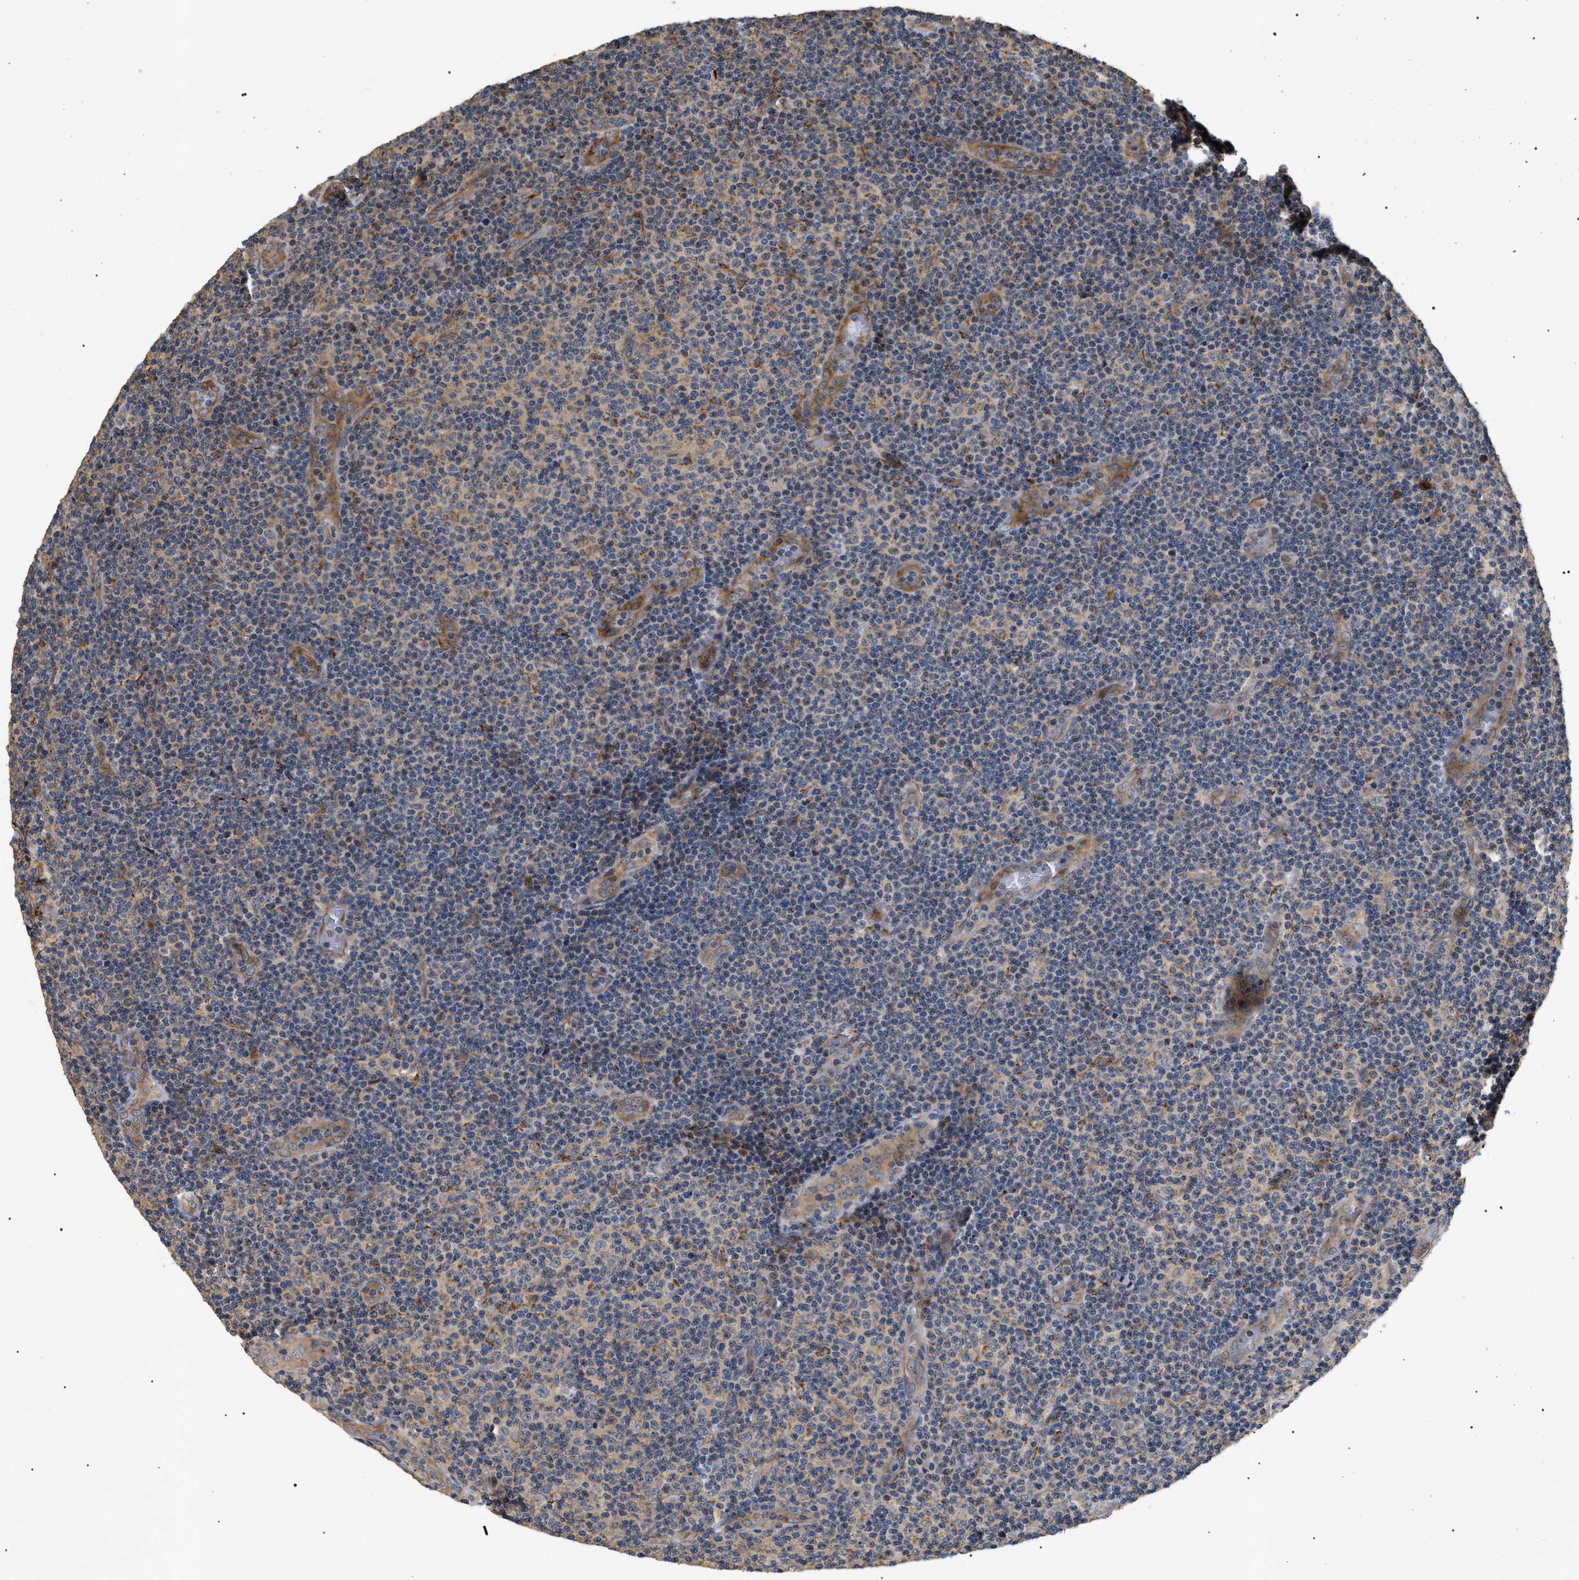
{"staining": {"intensity": "weak", "quantity": "<25%", "location": "cytoplasmic/membranous,nuclear"}, "tissue": "lymphoma", "cell_type": "Tumor cells", "image_type": "cancer", "snomed": [{"axis": "morphology", "description": "Malignant lymphoma, non-Hodgkin's type, Low grade"}, {"axis": "topography", "description": "Lymph node"}], "caption": "An immunohistochemistry photomicrograph of malignant lymphoma, non-Hodgkin's type (low-grade) is shown. There is no staining in tumor cells of malignant lymphoma, non-Hodgkin's type (low-grade).", "gene": "ASTL", "patient": {"sex": "male", "age": 83}}